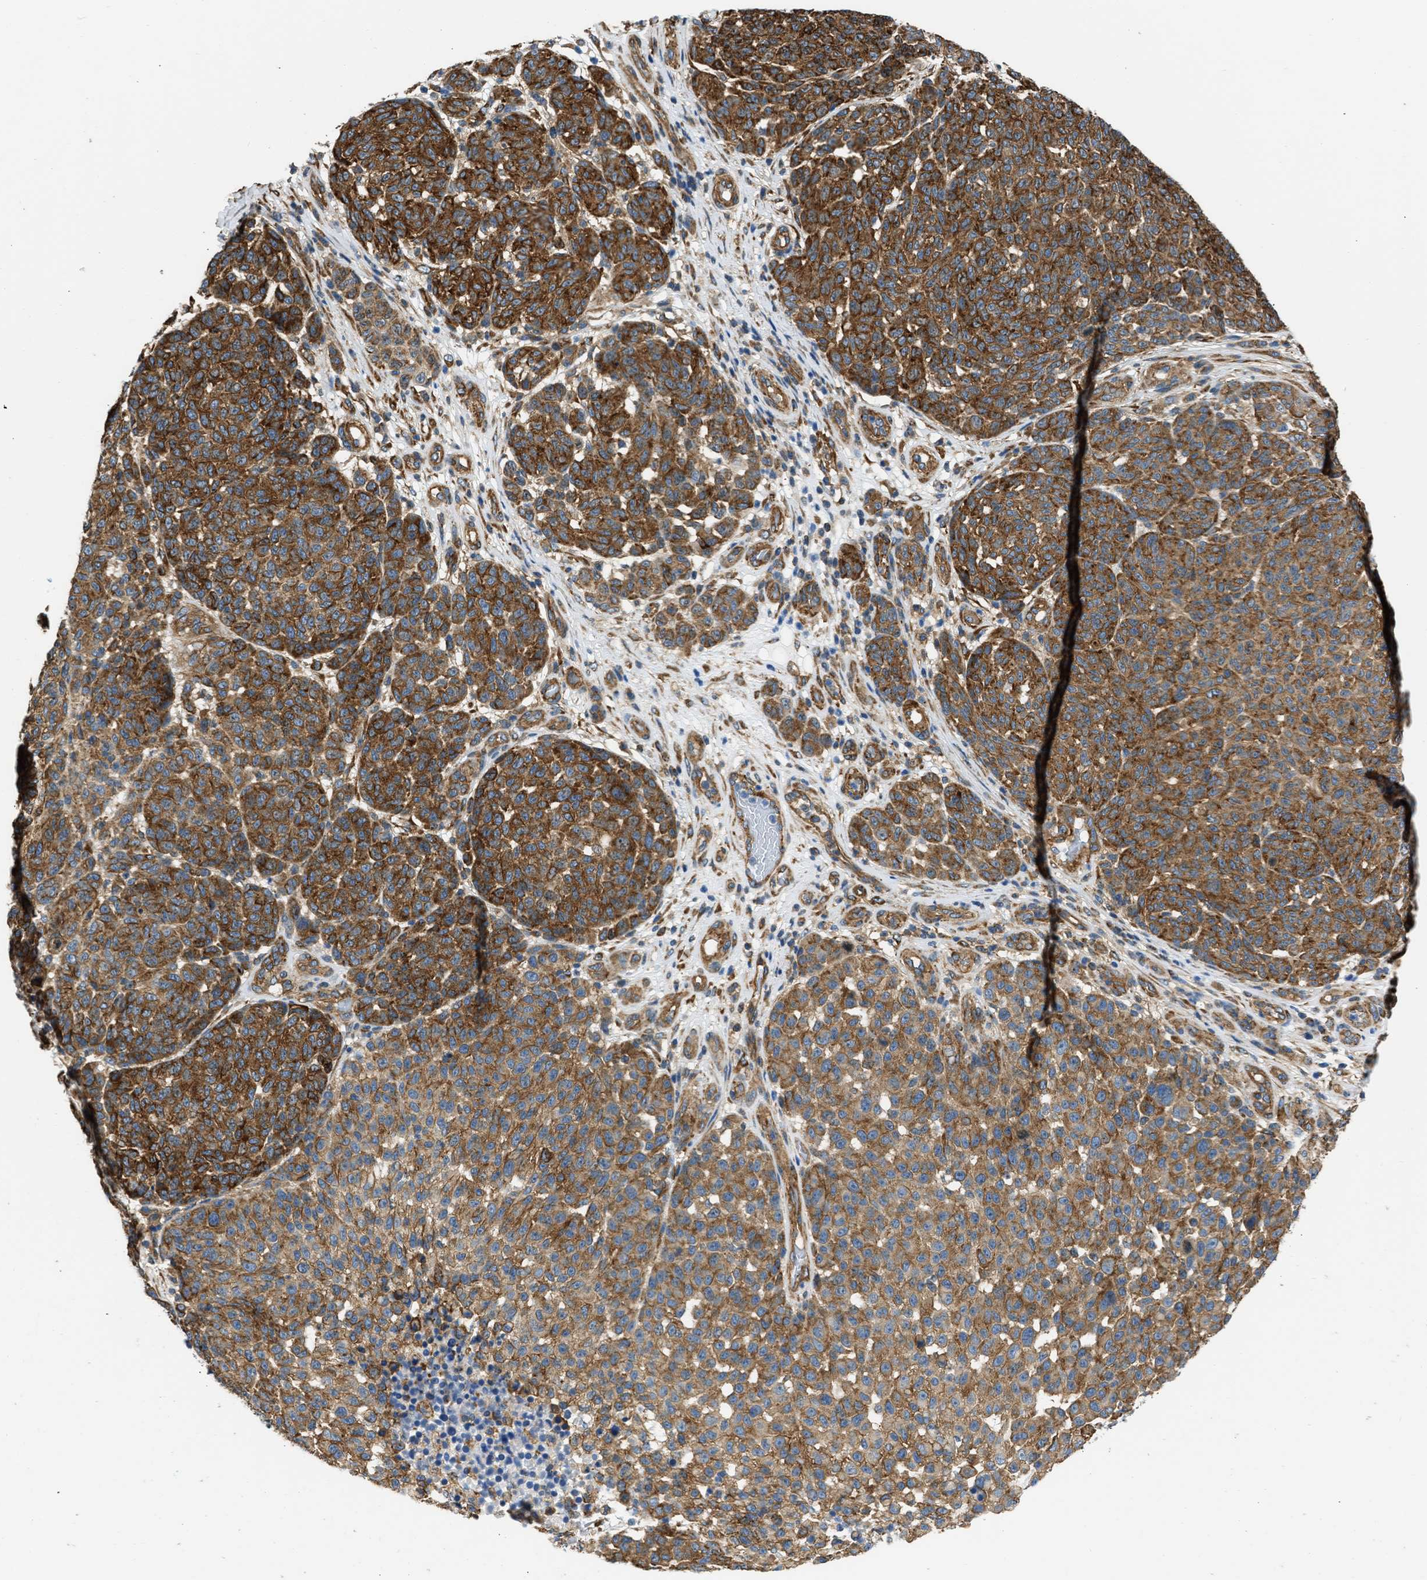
{"staining": {"intensity": "strong", "quantity": ">75%", "location": "cytoplasmic/membranous"}, "tissue": "melanoma", "cell_type": "Tumor cells", "image_type": "cancer", "snomed": [{"axis": "morphology", "description": "Malignant melanoma, NOS"}, {"axis": "topography", "description": "Skin"}], "caption": "Immunohistochemical staining of melanoma reveals strong cytoplasmic/membranous protein positivity in approximately >75% of tumor cells.", "gene": "SEPTIN2", "patient": {"sex": "male", "age": 59}}